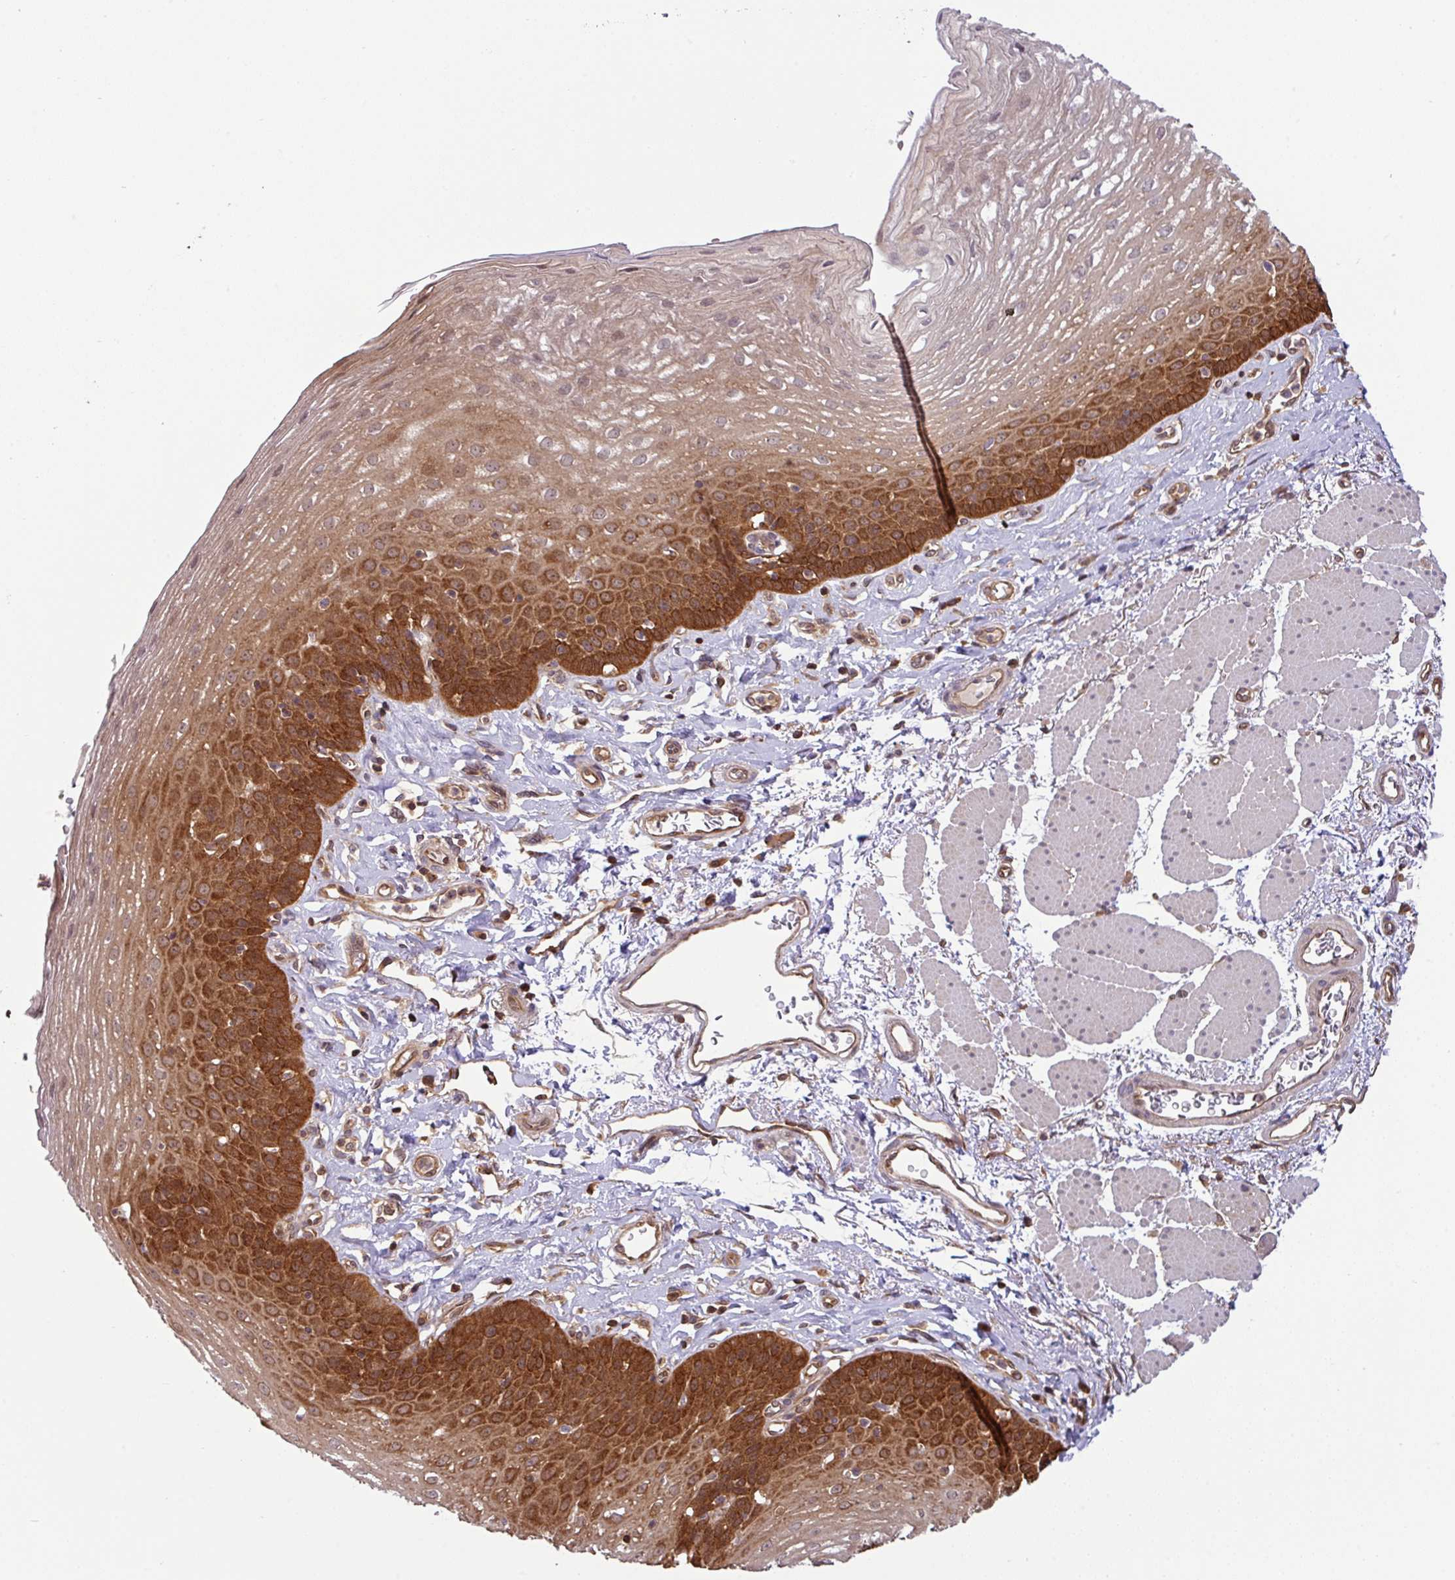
{"staining": {"intensity": "strong", "quantity": "25%-75%", "location": "cytoplasmic/membranous"}, "tissue": "esophagus", "cell_type": "Squamous epithelial cells", "image_type": "normal", "snomed": [{"axis": "morphology", "description": "Normal tissue, NOS"}, {"axis": "topography", "description": "Esophagus"}], "caption": "Human esophagus stained with a brown dye demonstrates strong cytoplasmic/membranous positive expression in about 25%-75% of squamous epithelial cells.", "gene": "SHB", "patient": {"sex": "female", "age": 81}}